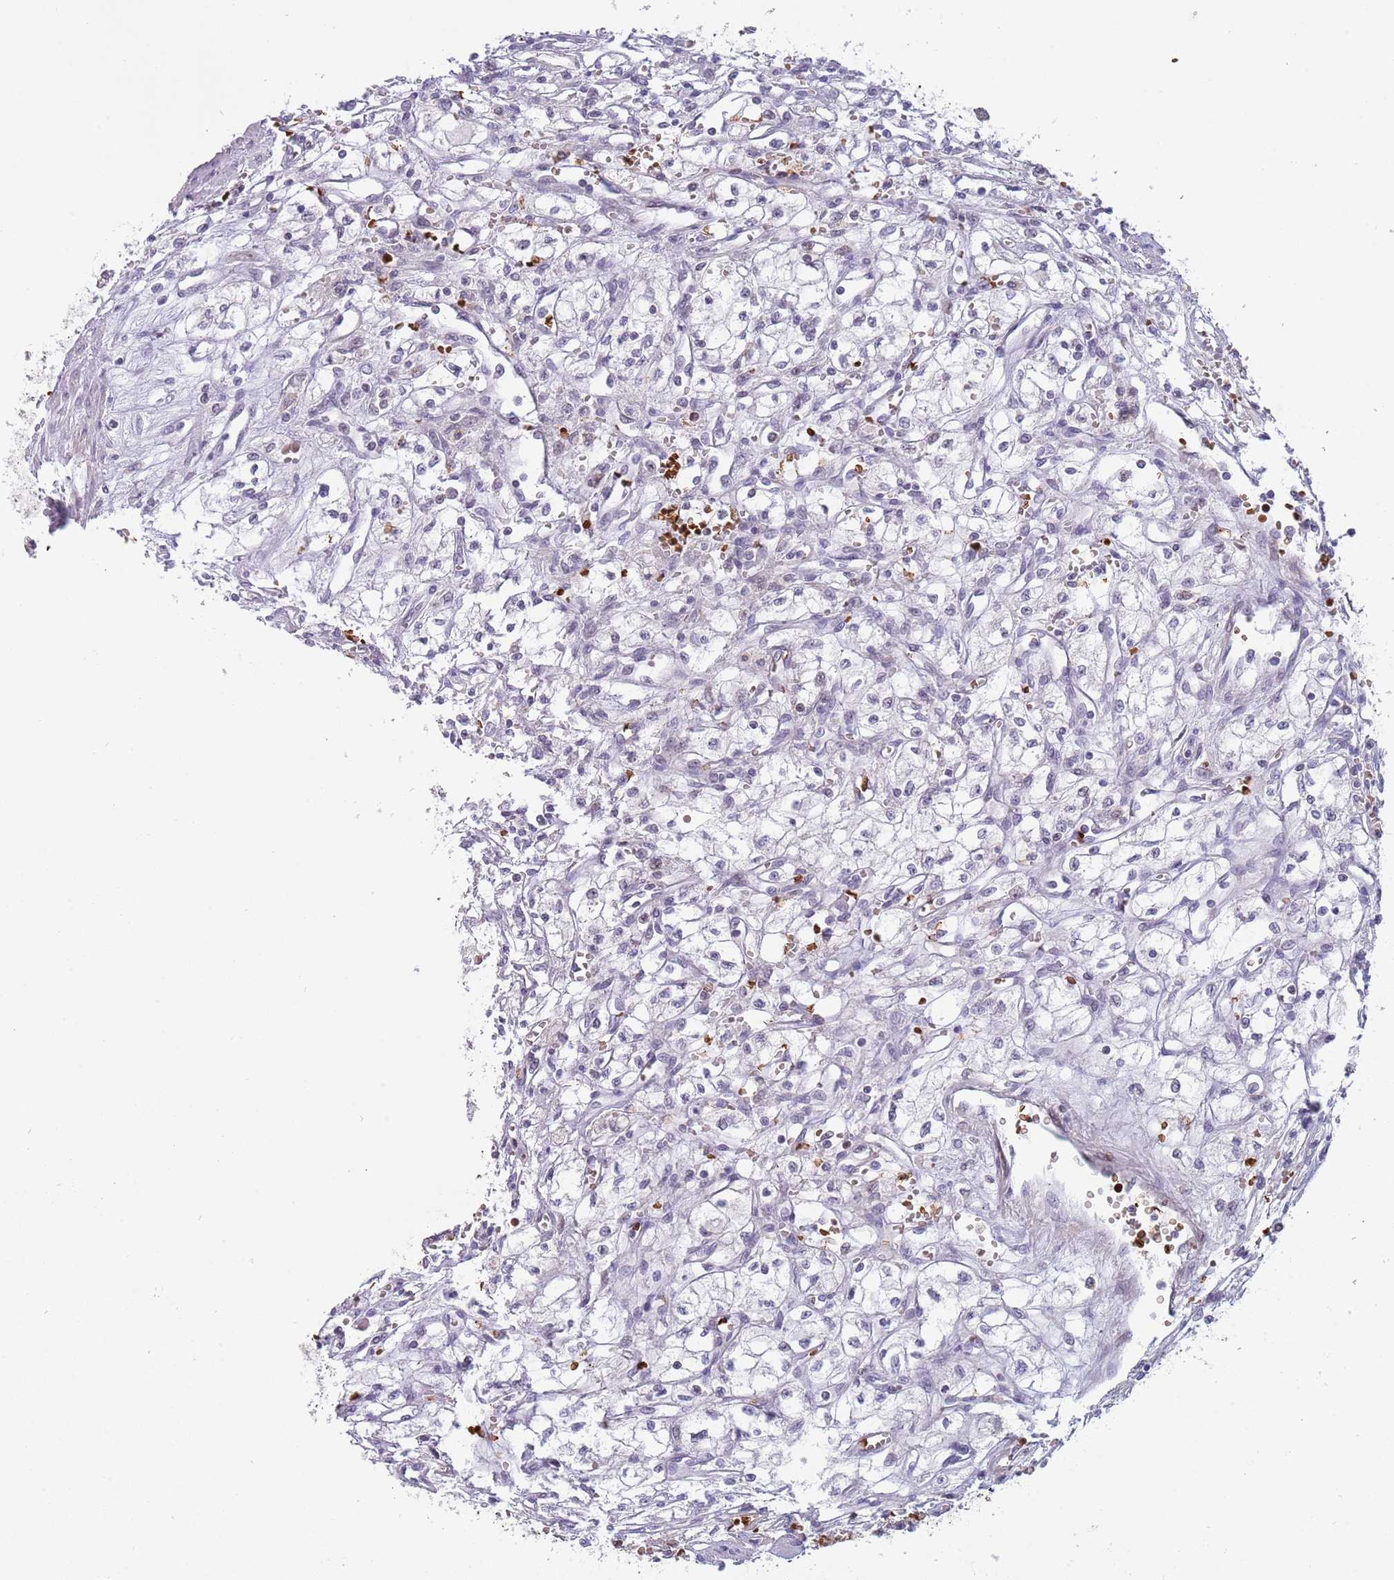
{"staining": {"intensity": "negative", "quantity": "none", "location": "none"}, "tissue": "renal cancer", "cell_type": "Tumor cells", "image_type": "cancer", "snomed": [{"axis": "morphology", "description": "Adenocarcinoma, NOS"}, {"axis": "topography", "description": "Kidney"}], "caption": "A high-resolution image shows IHC staining of adenocarcinoma (renal), which exhibits no significant staining in tumor cells.", "gene": "LYPD6B", "patient": {"sex": "male", "age": 59}}